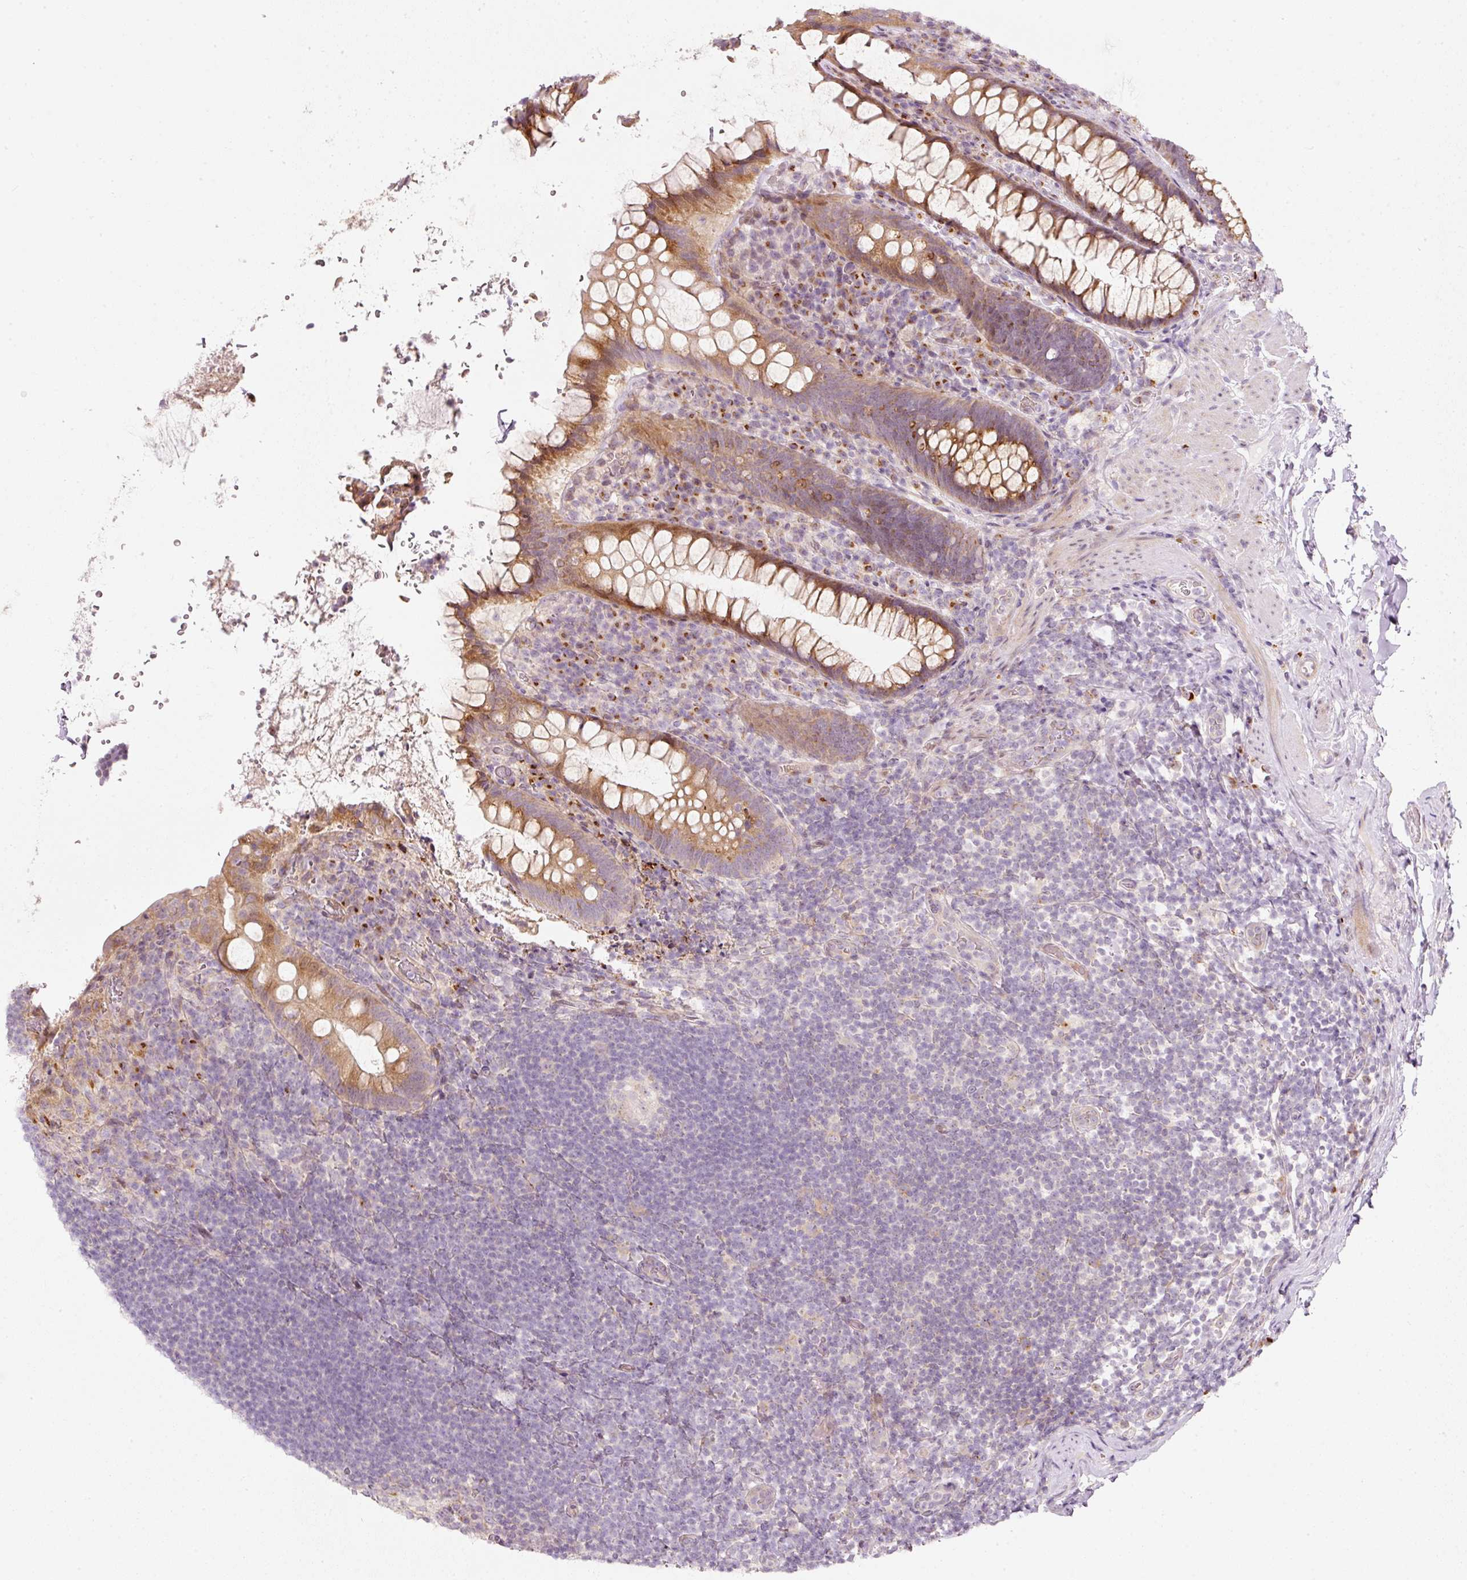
{"staining": {"intensity": "moderate", "quantity": ">75%", "location": "cytoplasmic/membranous"}, "tissue": "rectum", "cell_type": "Glandular cells", "image_type": "normal", "snomed": [{"axis": "morphology", "description": "Normal tissue, NOS"}, {"axis": "topography", "description": "Rectum"}], "caption": "IHC of benign human rectum shows medium levels of moderate cytoplasmic/membranous staining in about >75% of glandular cells.", "gene": "SLC20A1", "patient": {"sex": "female", "age": 69}}